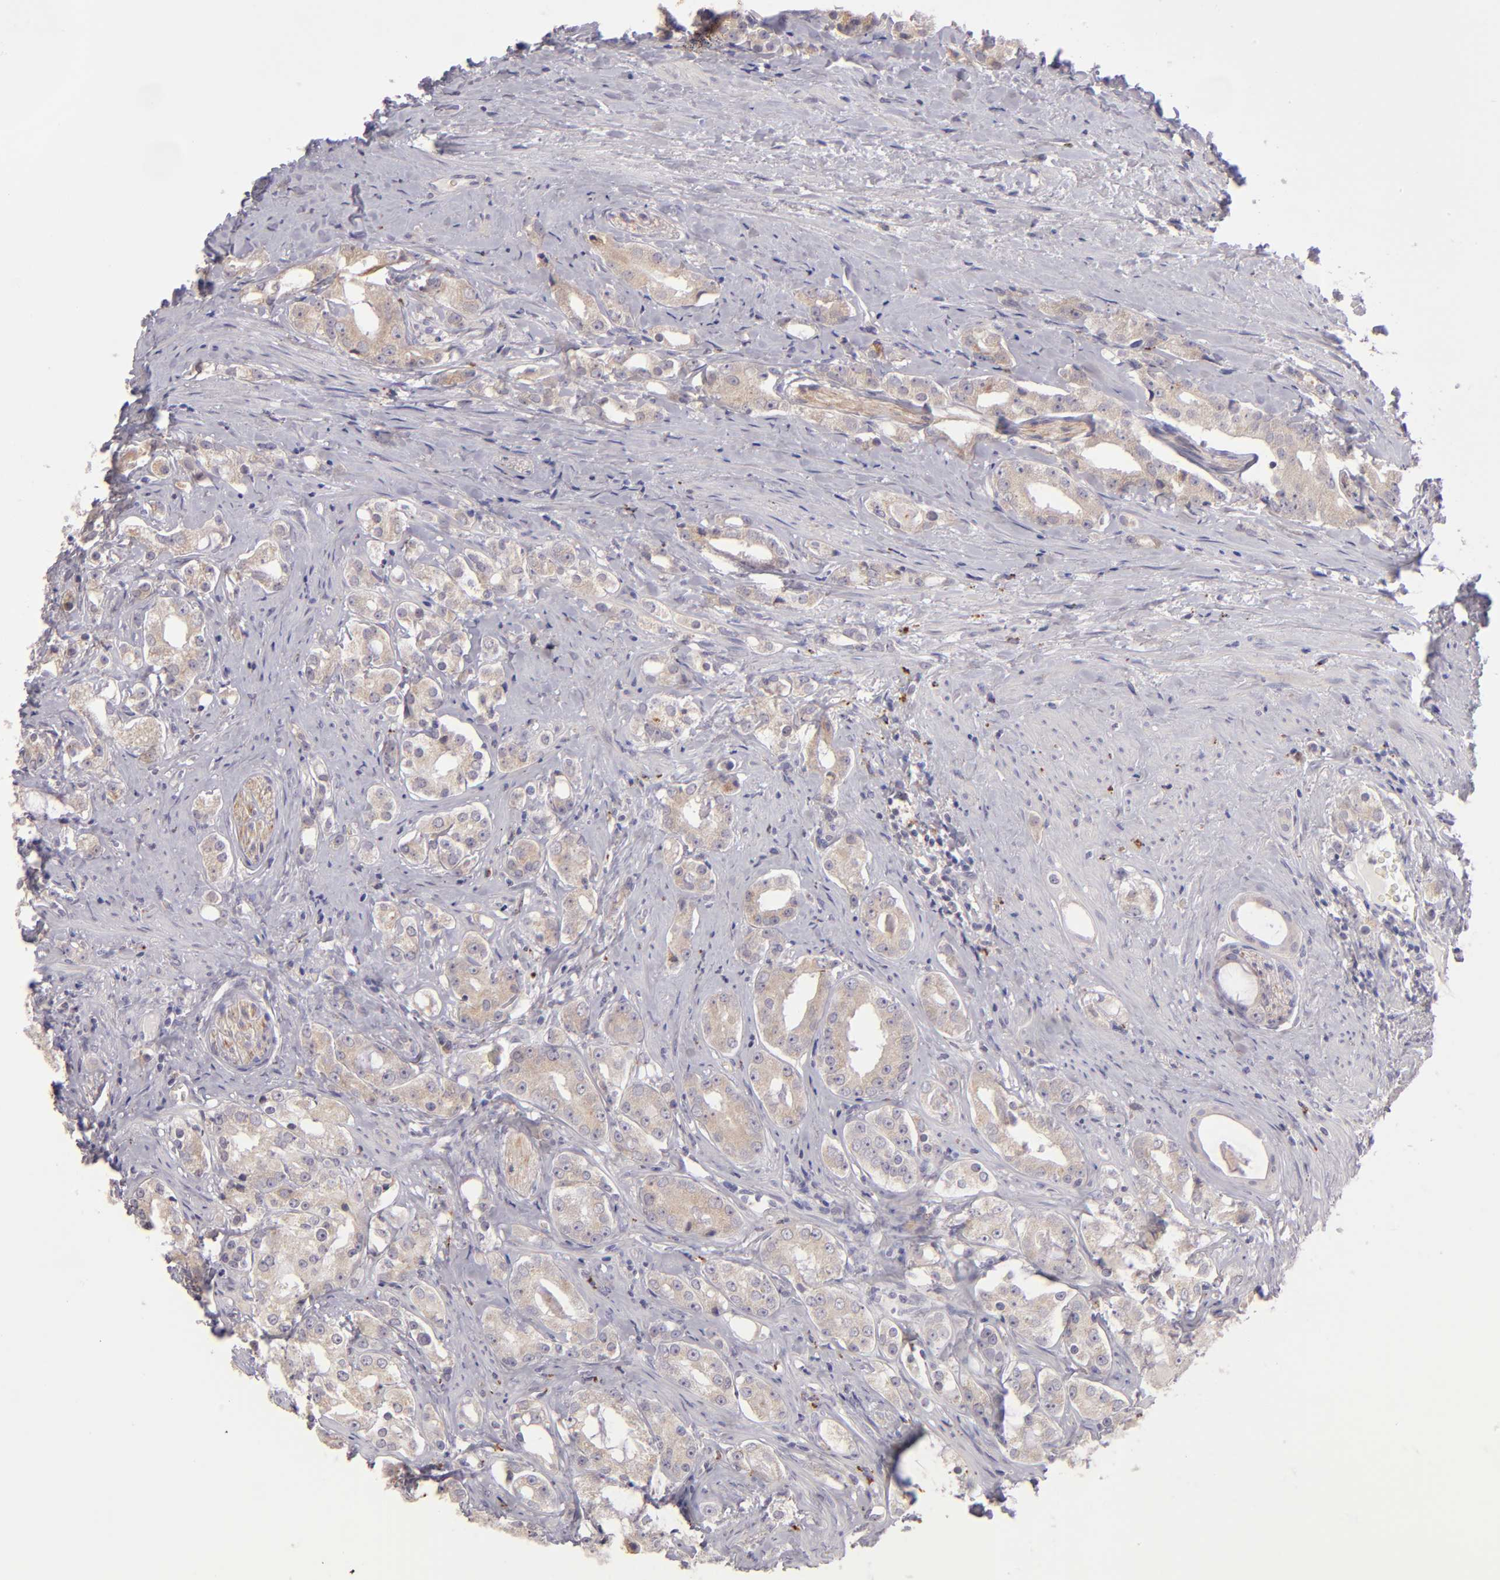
{"staining": {"intensity": "moderate", "quantity": ">75%", "location": "cytoplasmic/membranous"}, "tissue": "prostate cancer", "cell_type": "Tumor cells", "image_type": "cancer", "snomed": [{"axis": "morphology", "description": "Adenocarcinoma, High grade"}, {"axis": "topography", "description": "Prostate"}], "caption": "IHC photomicrograph of neoplastic tissue: human prostate cancer stained using immunohistochemistry displays medium levels of moderate protein expression localized specifically in the cytoplasmic/membranous of tumor cells, appearing as a cytoplasmic/membranous brown color.", "gene": "TRAF3", "patient": {"sex": "male", "age": 68}}